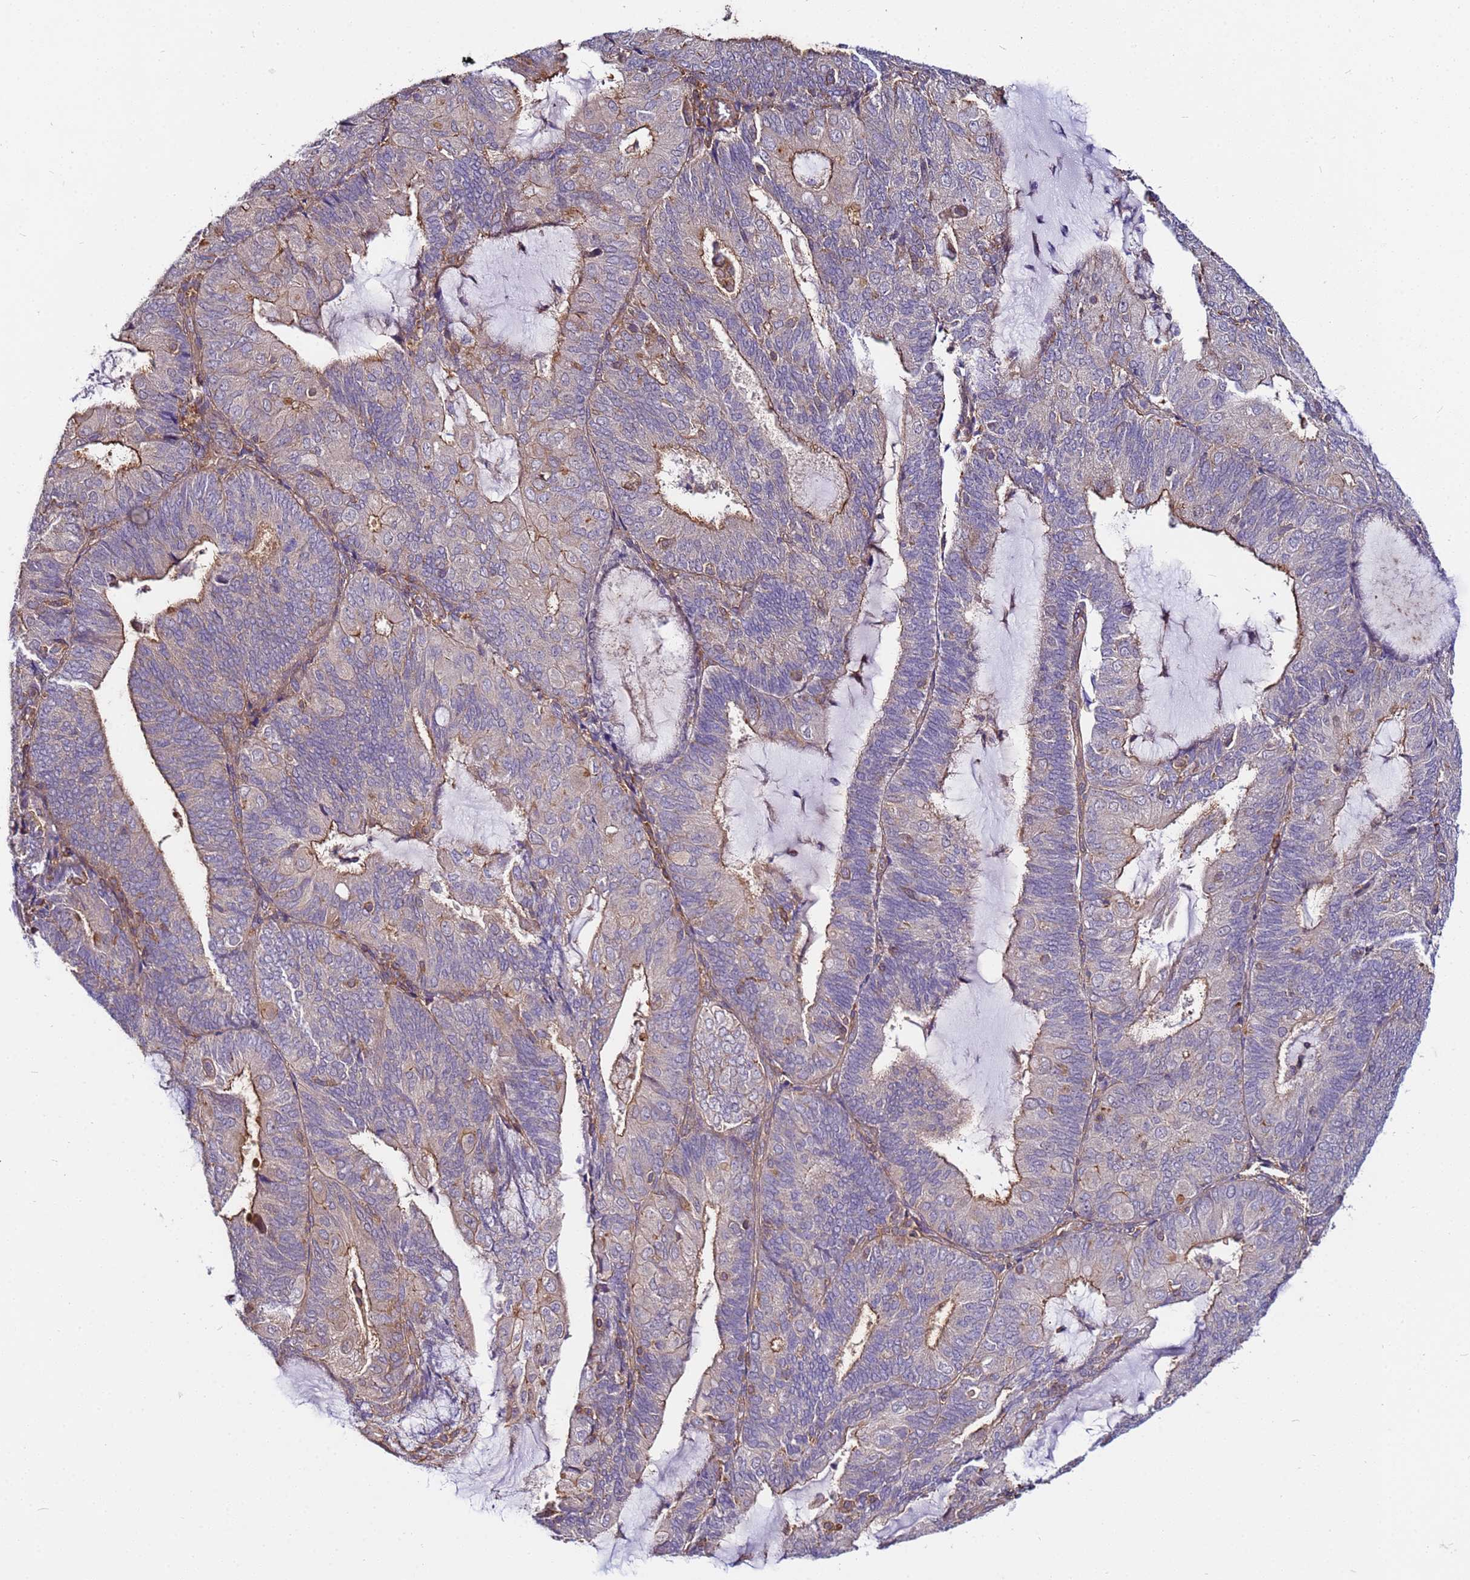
{"staining": {"intensity": "moderate", "quantity": "<25%", "location": "cytoplasmic/membranous"}, "tissue": "endometrial cancer", "cell_type": "Tumor cells", "image_type": "cancer", "snomed": [{"axis": "morphology", "description": "Adenocarcinoma, NOS"}, {"axis": "topography", "description": "Endometrium"}], "caption": "Endometrial cancer (adenocarcinoma) was stained to show a protein in brown. There is low levels of moderate cytoplasmic/membranous staining in approximately <25% of tumor cells.", "gene": "STK38", "patient": {"sex": "female", "age": 81}}